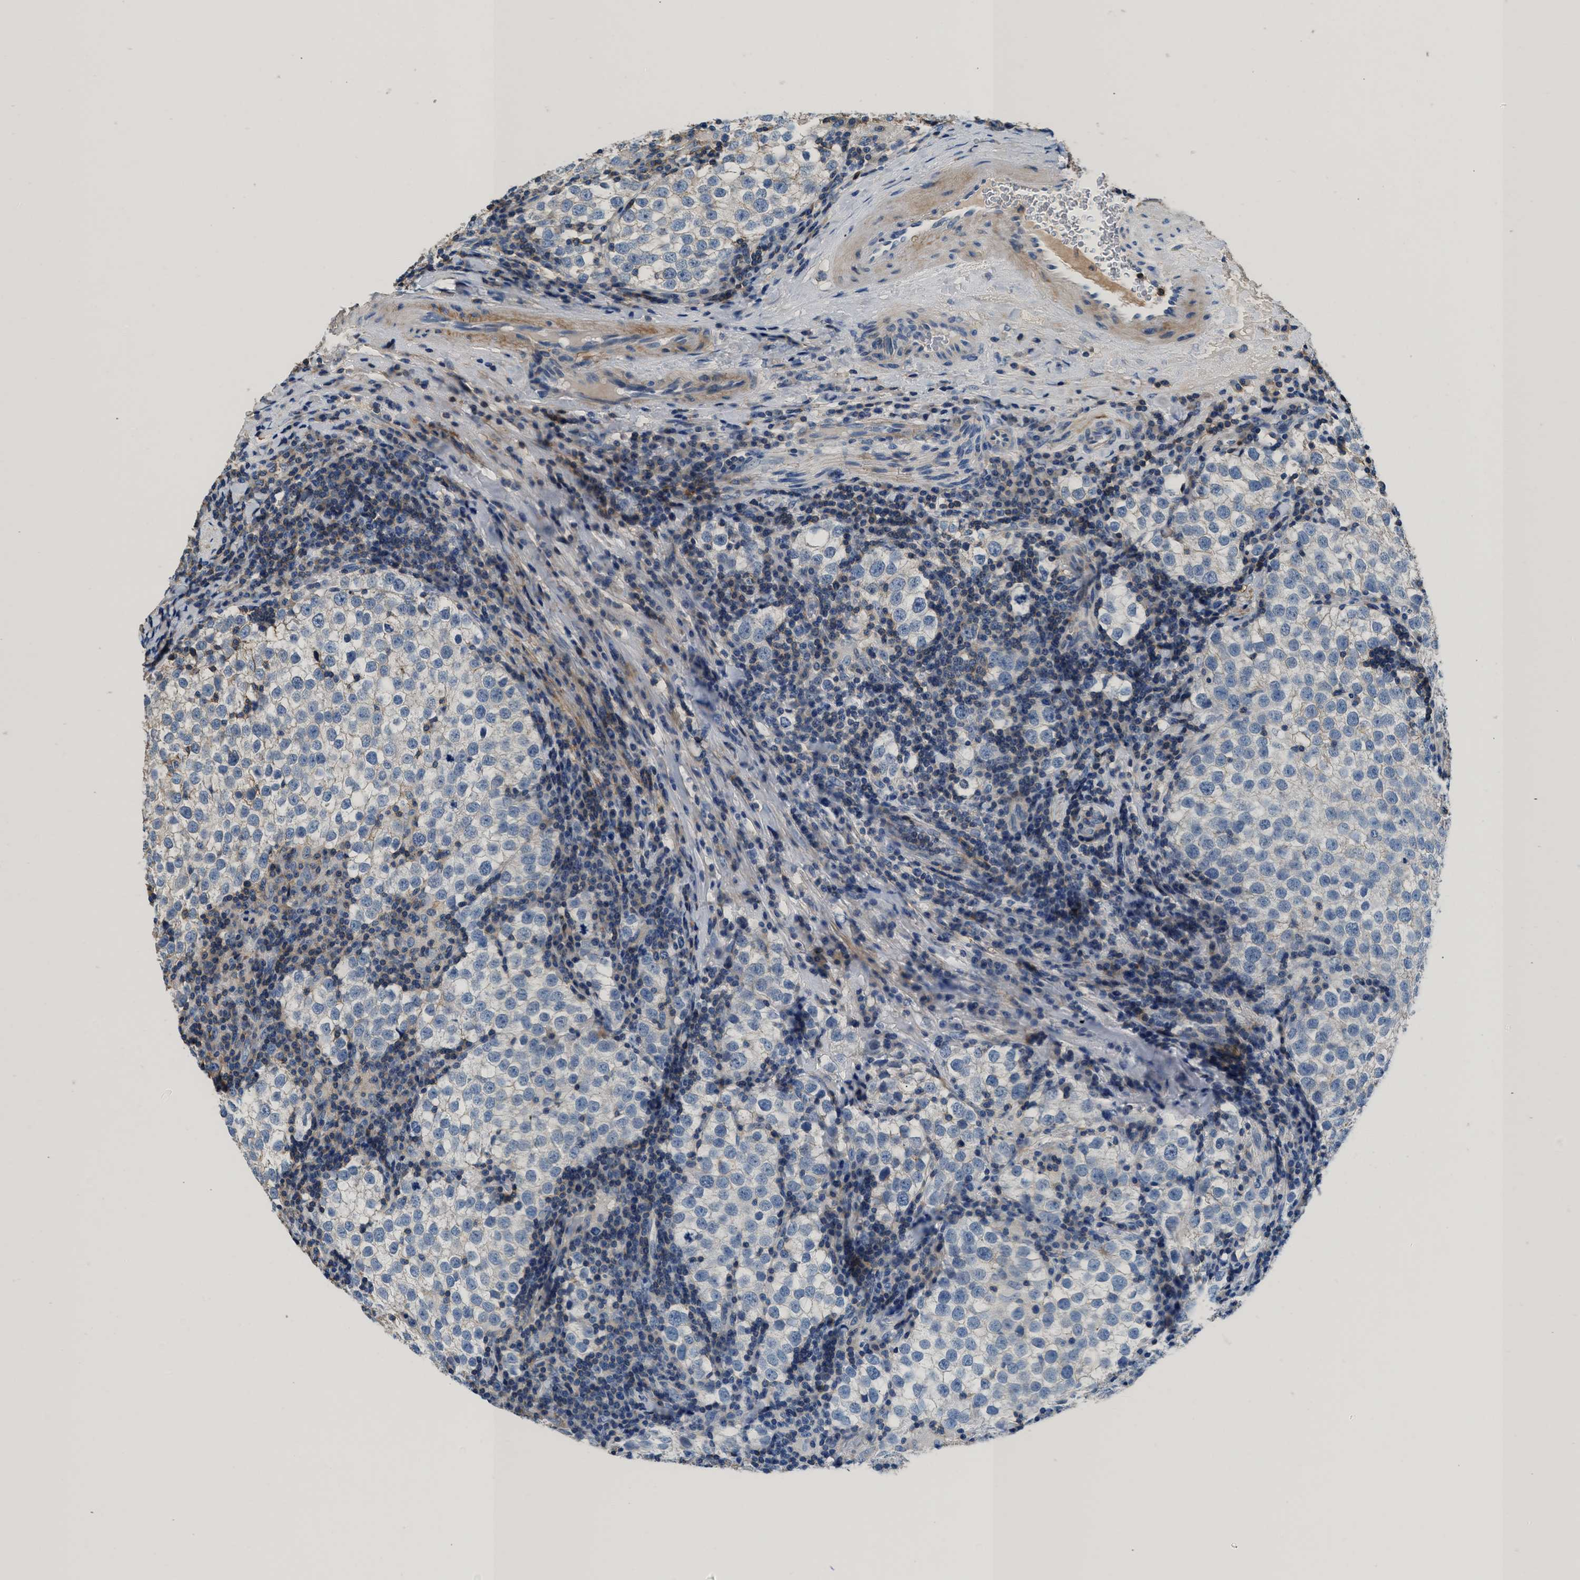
{"staining": {"intensity": "negative", "quantity": "none", "location": "none"}, "tissue": "testis cancer", "cell_type": "Tumor cells", "image_type": "cancer", "snomed": [{"axis": "morphology", "description": "Seminoma, NOS"}, {"axis": "morphology", "description": "Carcinoma, Embryonal, NOS"}, {"axis": "topography", "description": "Testis"}], "caption": "There is no significant positivity in tumor cells of testis cancer.", "gene": "KCNQ4", "patient": {"sex": "male", "age": 36}}